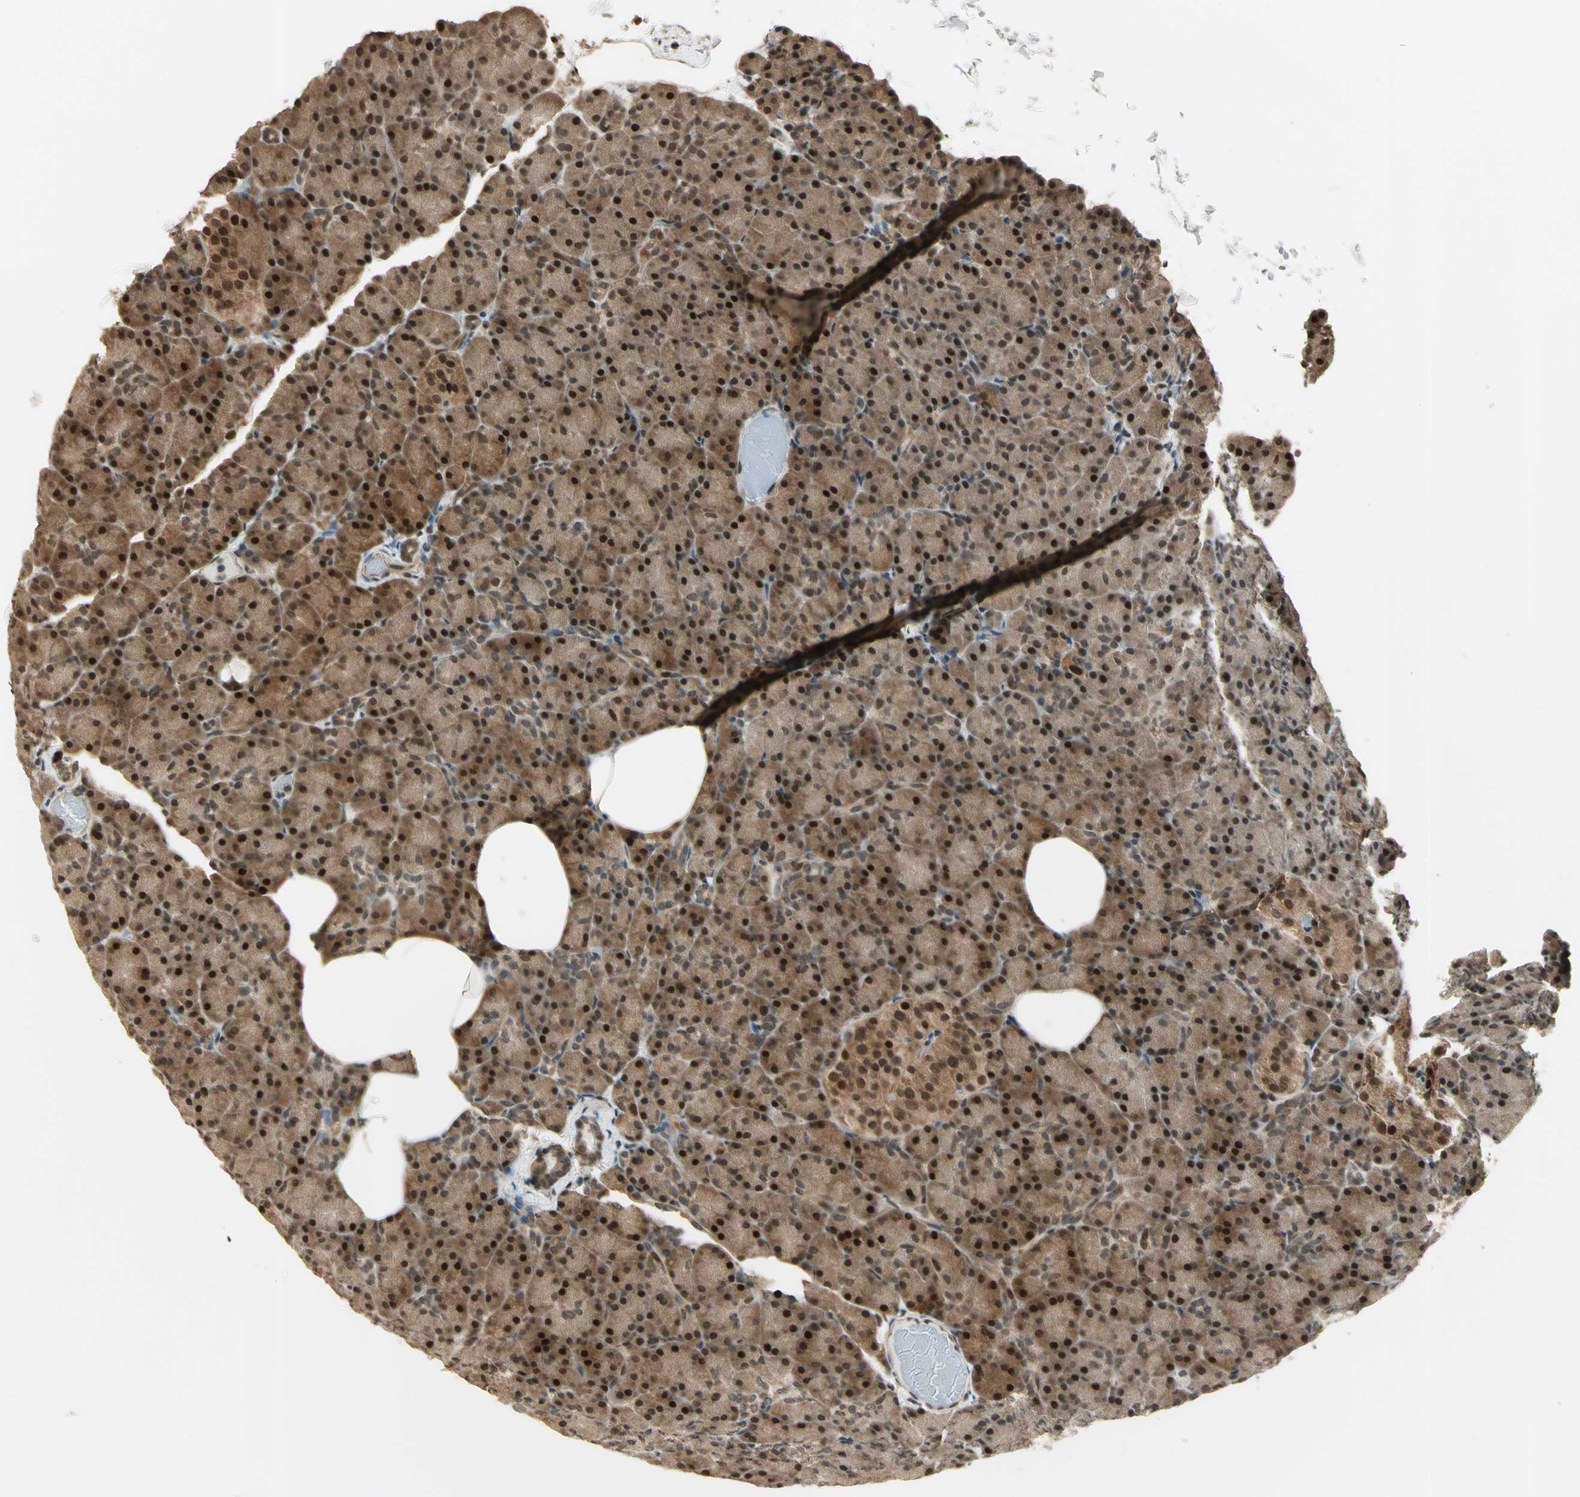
{"staining": {"intensity": "moderate", "quantity": ">75%", "location": "cytoplasmic/membranous,nuclear"}, "tissue": "pancreas", "cell_type": "Exocrine glandular cells", "image_type": "normal", "snomed": [{"axis": "morphology", "description": "Normal tissue, NOS"}, {"axis": "topography", "description": "Pancreas"}], "caption": "Human pancreas stained for a protein (brown) exhibits moderate cytoplasmic/membranous,nuclear positive positivity in approximately >75% of exocrine glandular cells.", "gene": "PSMC3", "patient": {"sex": "female", "age": 43}}